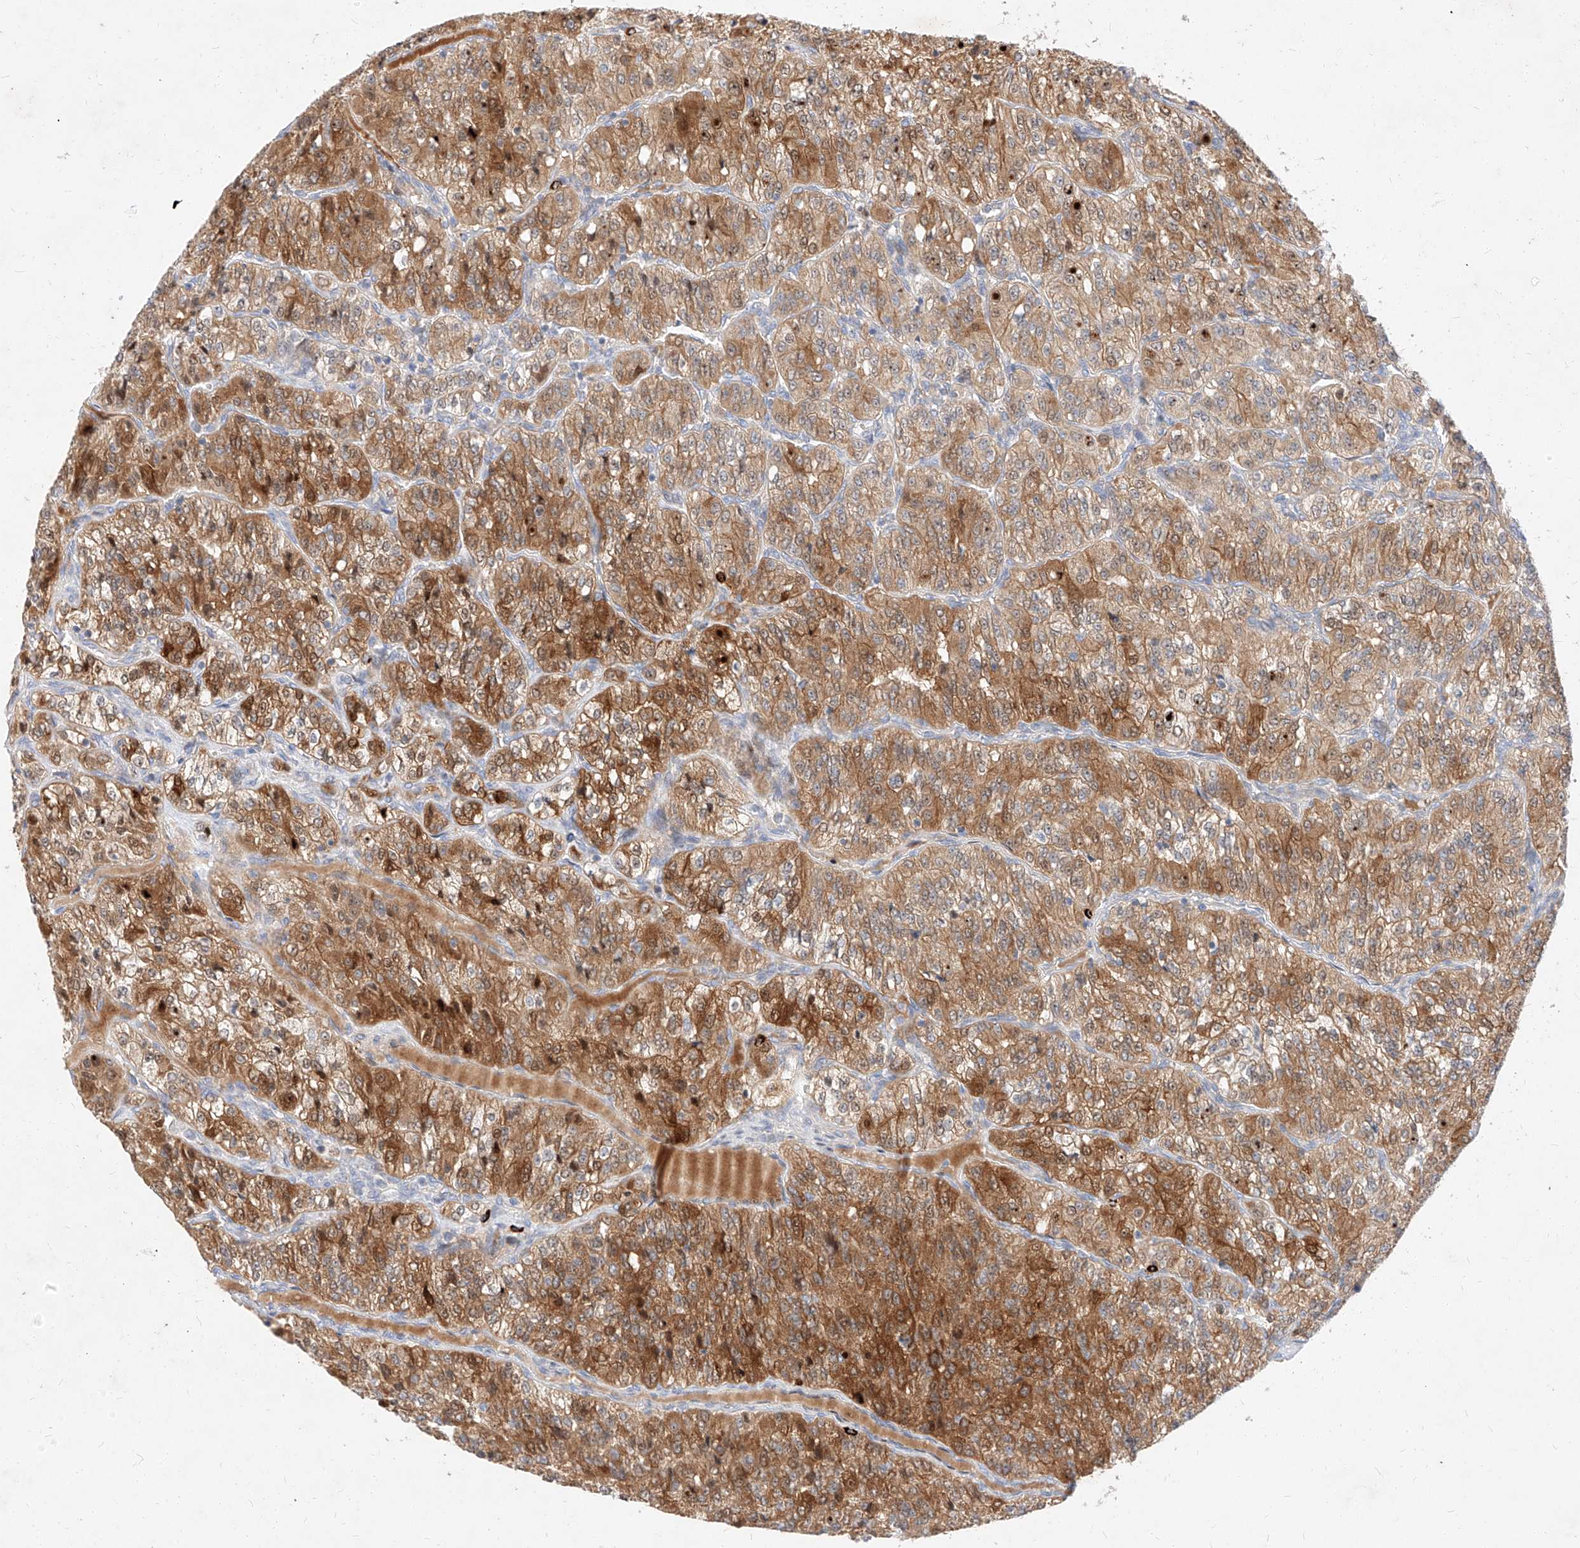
{"staining": {"intensity": "moderate", "quantity": ">75%", "location": "cytoplasmic/membranous"}, "tissue": "renal cancer", "cell_type": "Tumor cells", "image_type": "cancer", "snomed": [{"axis": "morphology", "description": "Adenocarcinoma, NOS"}, {"axis": "topography", "description": "Kidney"}], "caption": "The photomicrograph shows immunohistochemical staining of renal cancer (adenocarcinoma). There is moderate cytoplasmic/membranous expression is identified in about >75% of tumor cells.", "gene": "OSGEPL1", "patient": {"sex": "female", "age": 63}}